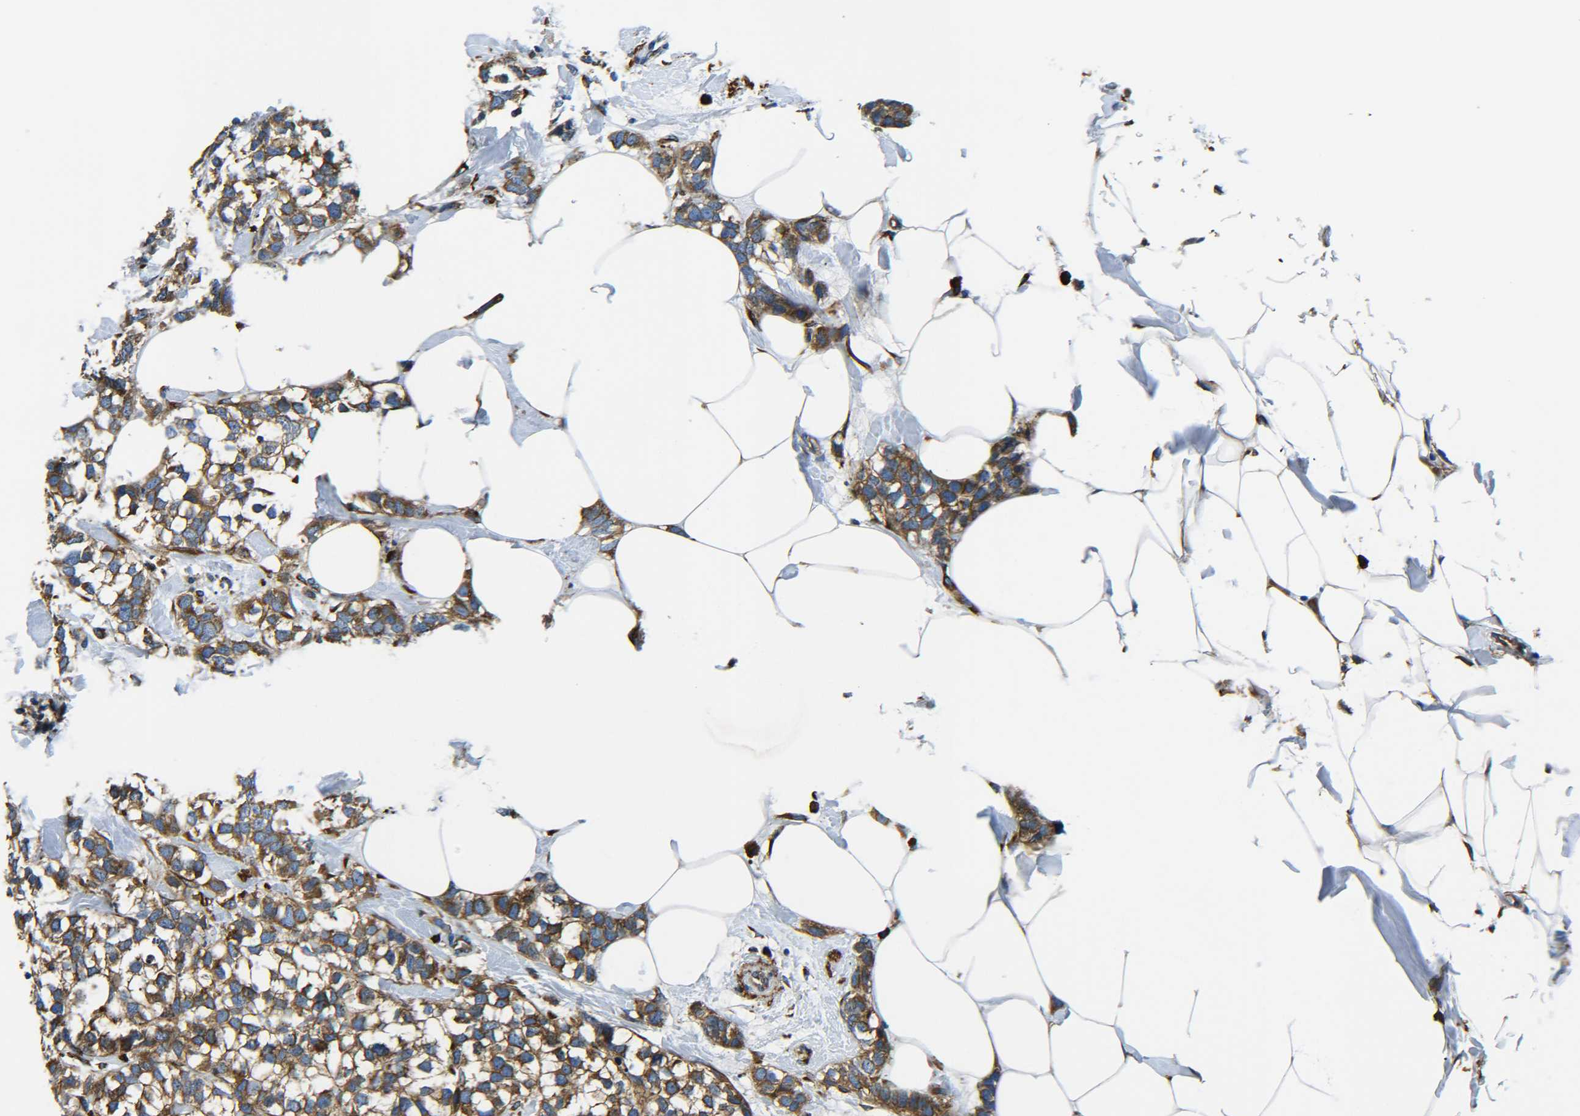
{"staining": {"intensity": "strong", "quantity": ">75%", "location": "cytoplasmic/membranous"}, "tissue": "breast cancer", "cell_type": "Tumor cells", "image_type": "cancer", "snomed": [{"axis": "morphology", "description": "Normal tissue, NOS"}, {"axis": "morphology", "description": "Duct carcinoma"}, {"axis": "topography", "description": "Breast"}], "caption": "Immunohistochemistry (IHC) image of neoplastic tissue: breast intraductal carcinoma stained using IHC displays high levels of strong protein expression localized specifically in the cytoplasmic/membranous of tumor cells, appearing as a cytoplasmic/membranous brown color.", "gene": "PREB", "patient": {"sex": "female", "age": 50}}